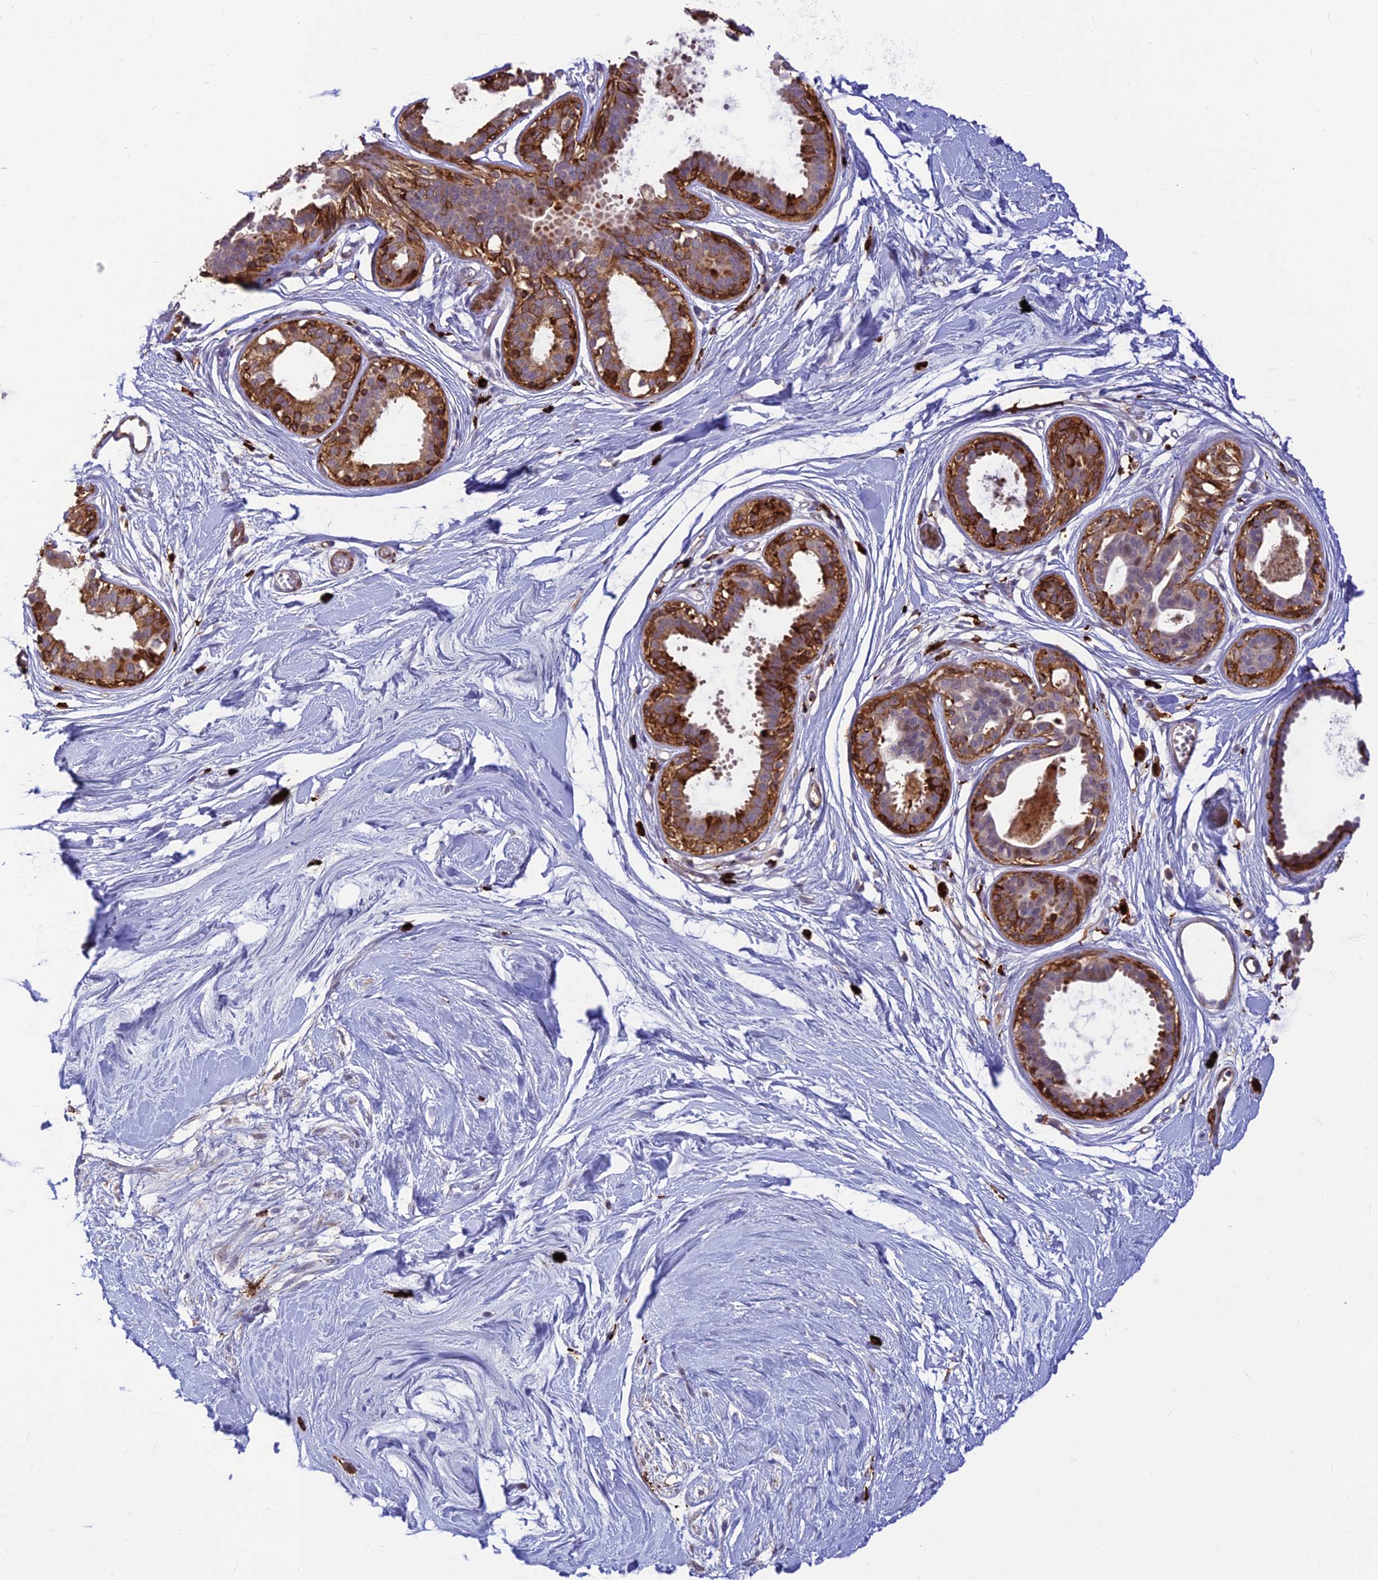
{"staining": {"intensity": "negative", "quantity": "none", "location": "none"}, "tissue": "breast", "cell_type": "Adipocytes", "image_type": "normal", "snomed": [{"axis": "morphology", "description": "Normal tissue, NOS"}, {"axis": "topography", "description": "Breast"}], "caption": "Protein analysis of normal breast reveals no significant expression in adipocytes.", "gene": "ASPDH", "patient": {"sex": "female", "age": 45}}